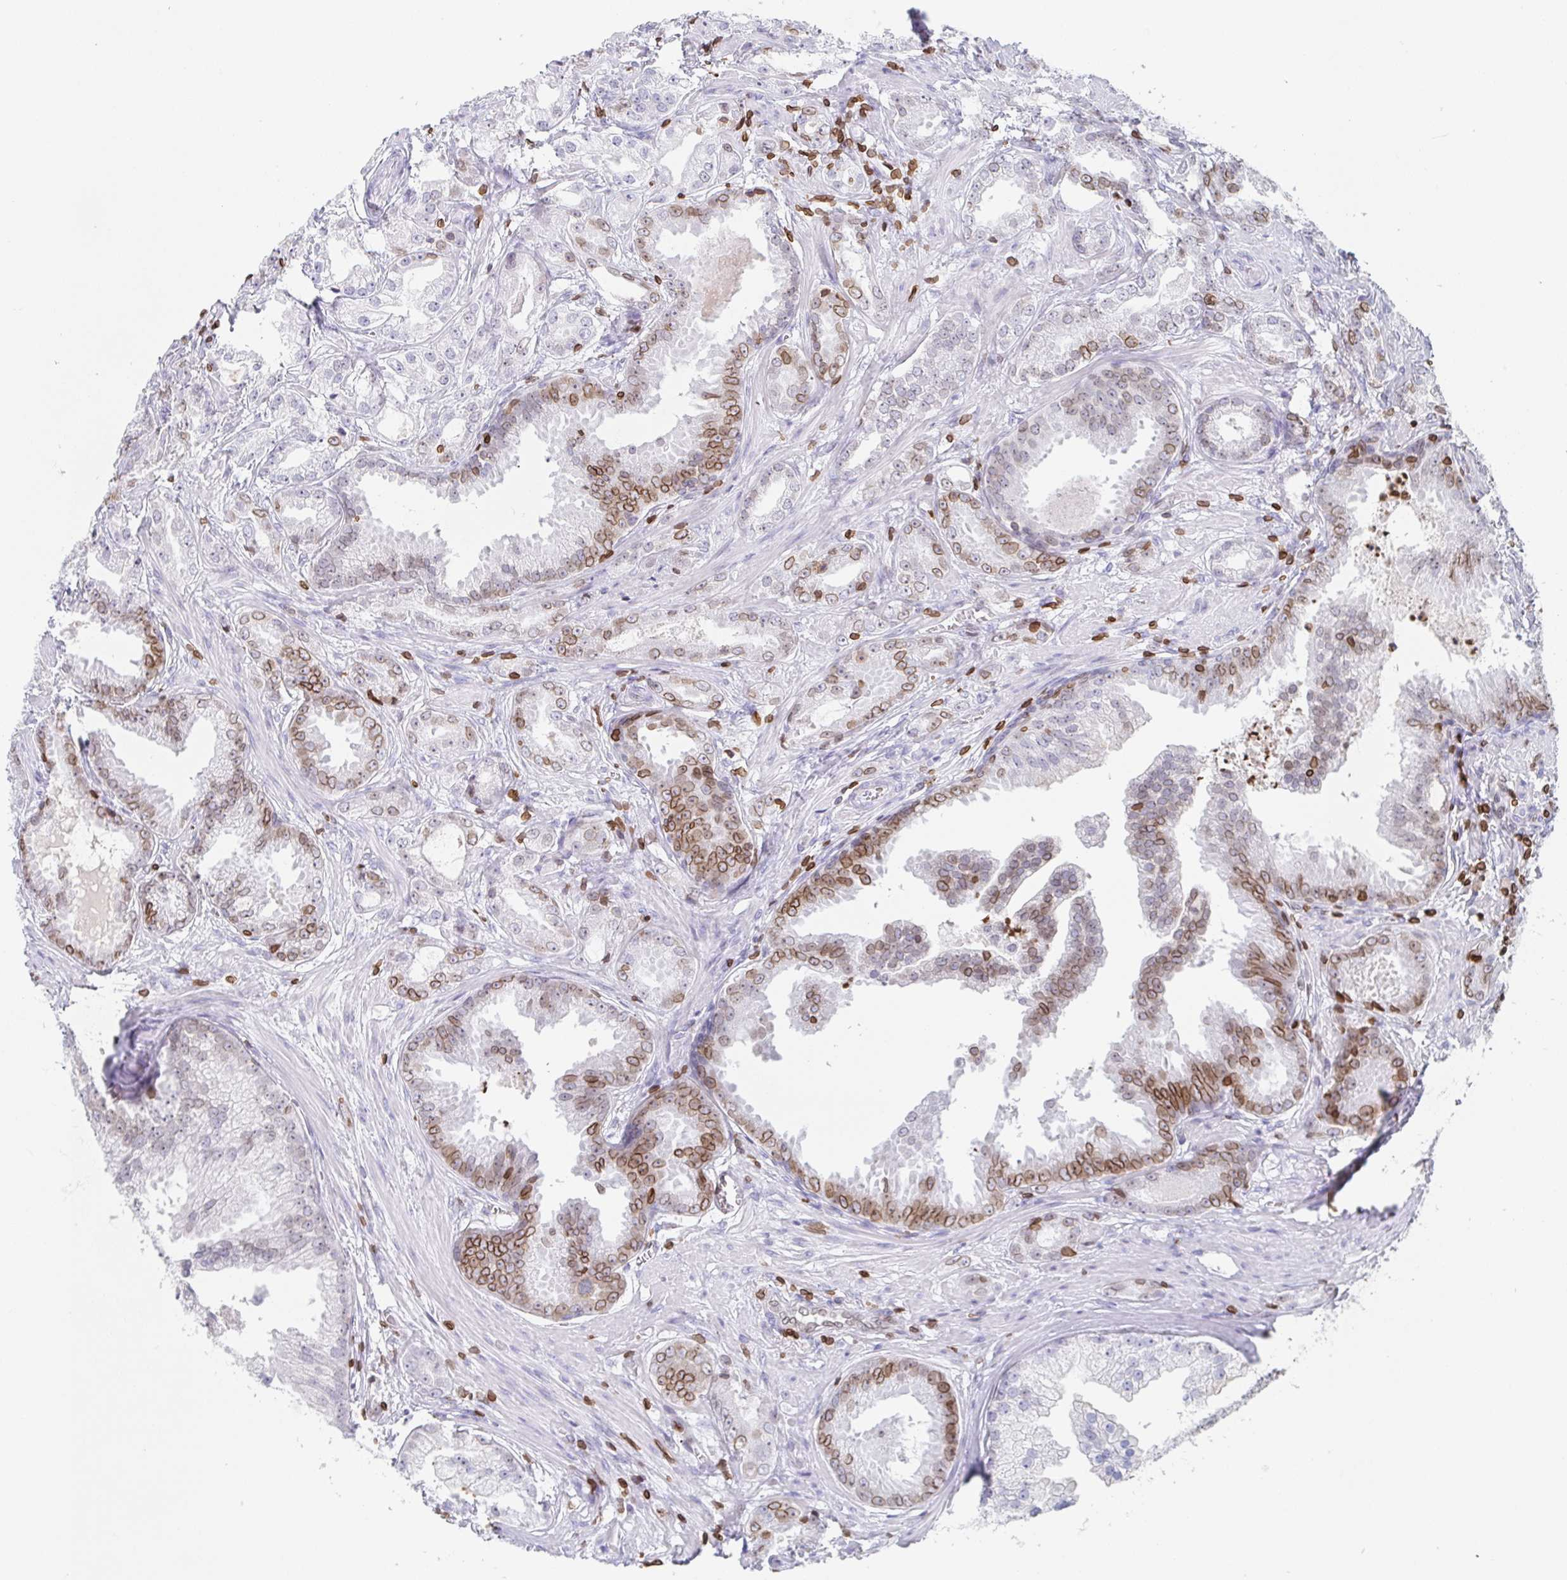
{"staining": {"intensity": "moderate", "quantity": "<25%", "location": "cytoplasmic/membranous,nuclear"}, "tissue": "prostate cancer", "cell_type": "Tumor cells", "image_type": "cancer", "snomed": [{"axis": "morphology", "description": "Adenocarcinoma, Low grade"}, {"axis": "topography", "description": "Prostate"}], "caption": "A brown stain shows moderate cytoplasmic/membranous and nuclear expression of a protein in prostate cancer (adenocarcinoma (low-grade)) tumor cells. Using DAB (brown) and hematoxylin (blue) stains, captured at high magnification using brightfield microscopy.", "gene": "BTBD7", "patient": {"sex": "male", "age": 65}}